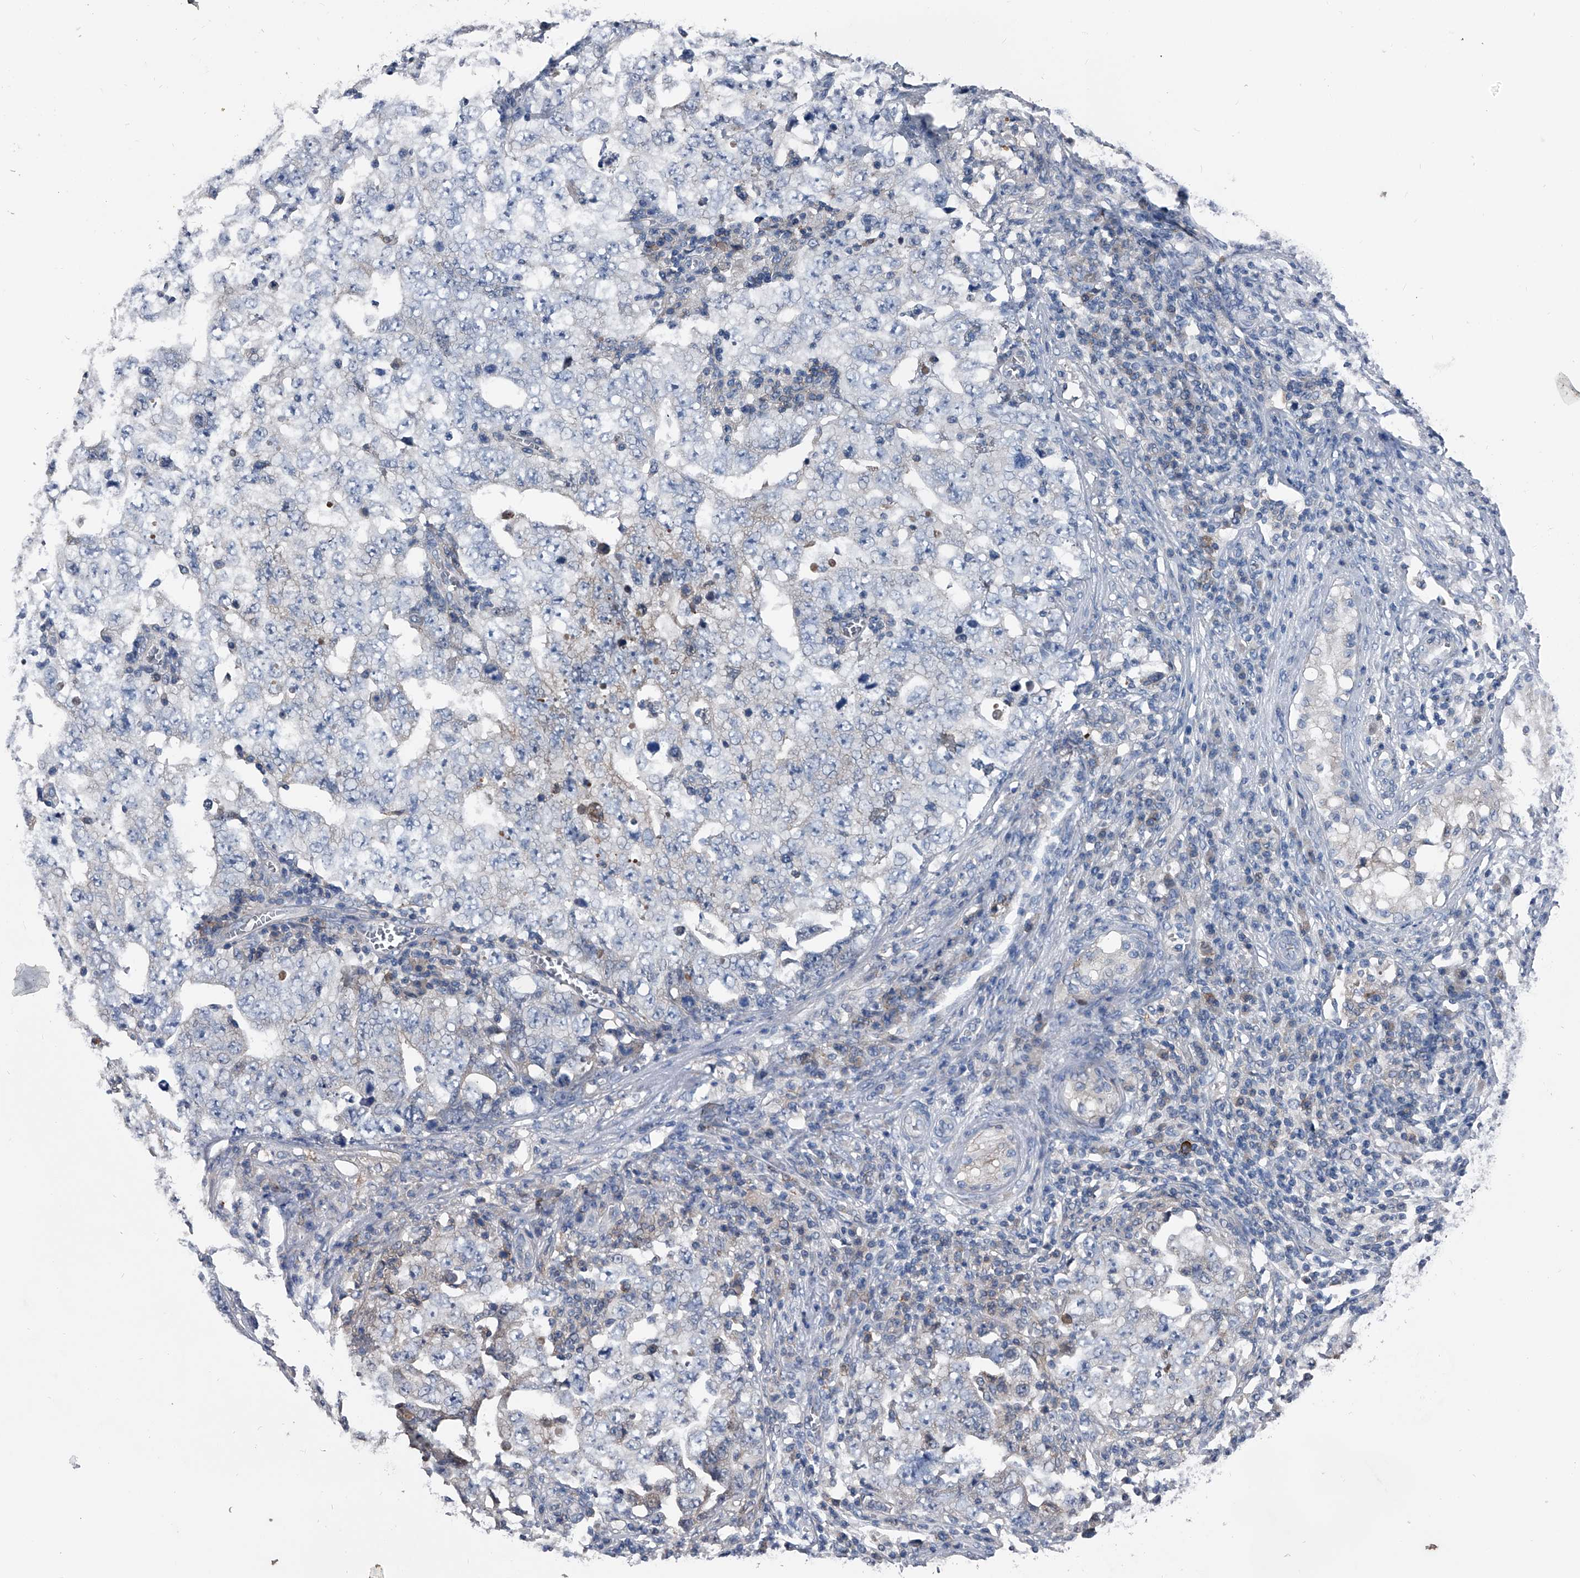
{"staining": {"intensity": "negative", "quantity": "none", "location": "none"}, "tissue": "testis cancer", "cell_type": "Tumor cells", "image_type": "cancer", "snomed": [{"axis": "morphology", "description": "Carcinoma, Embryonal, NOS"}, {"axis": "topography", "description": "Testis"}], "caption": "This is an immunohistochemistry histopathology image of human testis embryonal carcinoma. There is no positivity in tumor cells.", "gene": "KIF13A", "patient": {"sex": "male", "age": 26}}